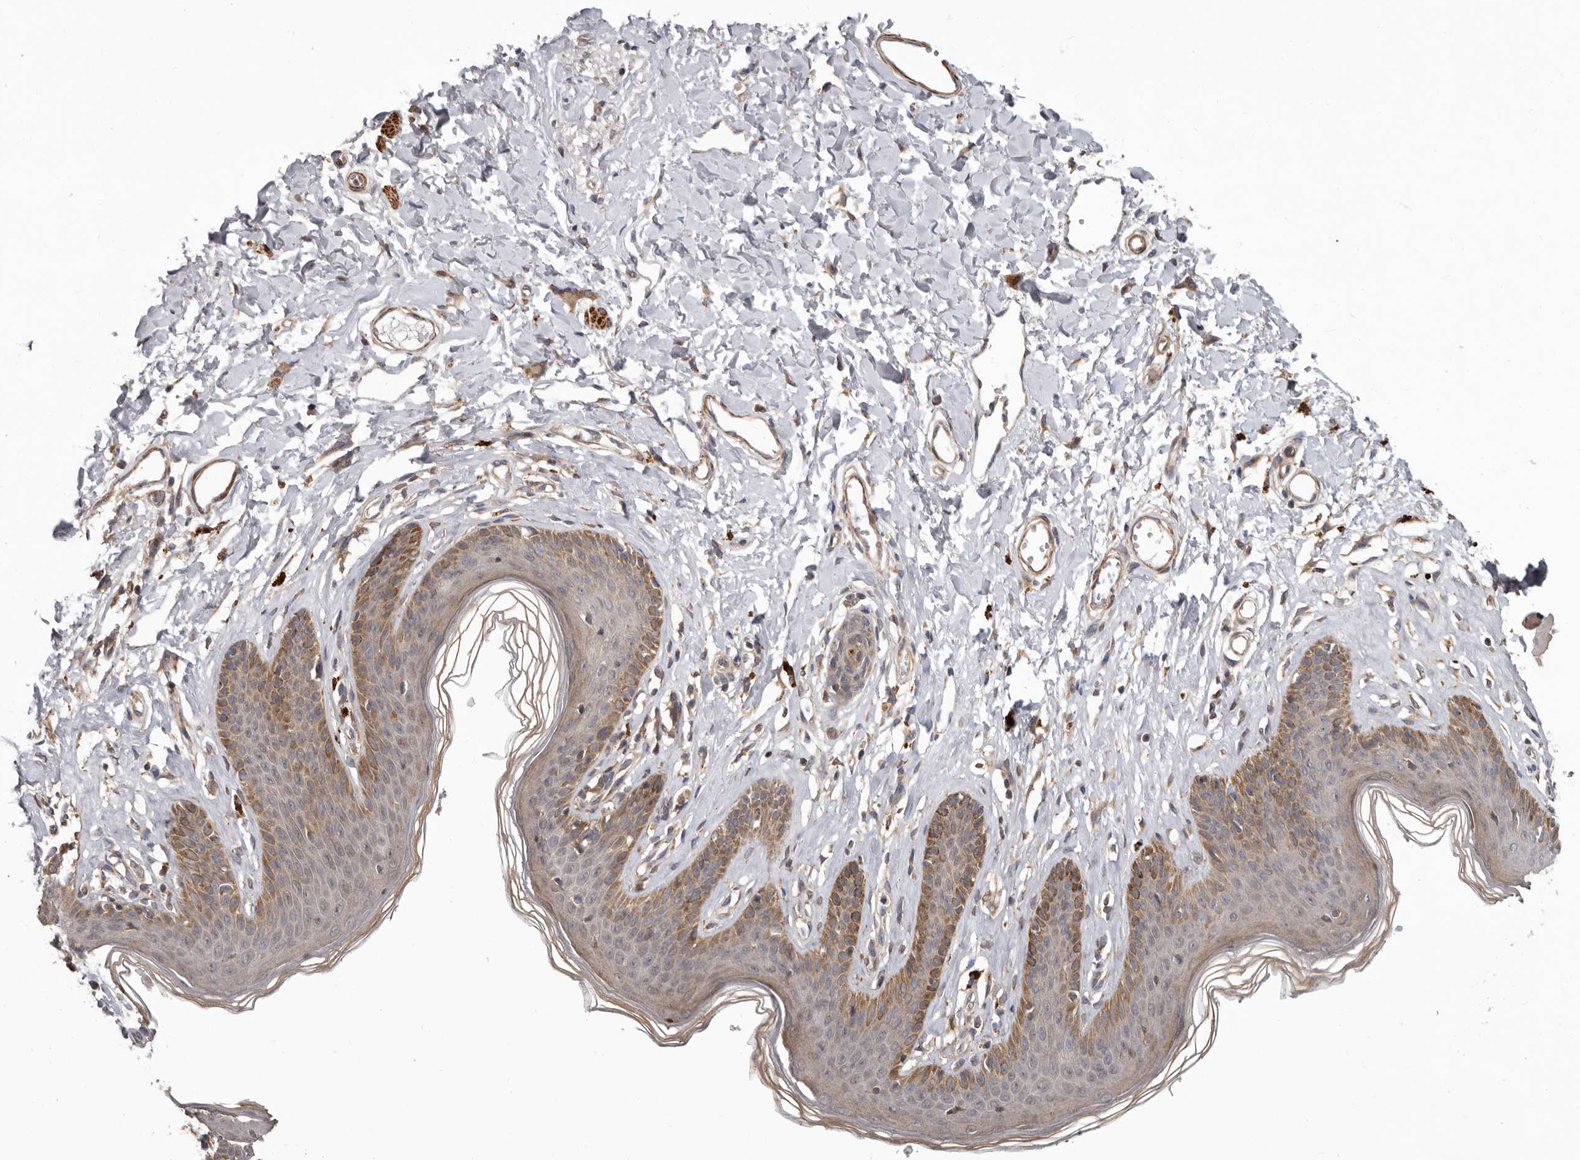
{"staining": {"intensity": "moderate", "quantity": "<25%", "location": "cytoplasmic/membranous"}, "tissue": "skin", "cell_type": "Epidermal cells", "image_type": "normal", "snomed": [{"axis": "morphology", "description": "Normal tissue, NOS"}, {"axis": "morphology", "description": "Squamous cell carcinoma, NOS"}, {"axis": "topography", "description": "Vulva"}], "caption": "Benign skin shows moderate cytoplasmic/membranous staining in approximately <25% of epidermal cells Using DAB (brown) and hematoxylin (blue) stains, captured at high magnification using brightfield microscopy..", "gene": "FGFR4", "patient": {"sex": "female", "age": 85}}